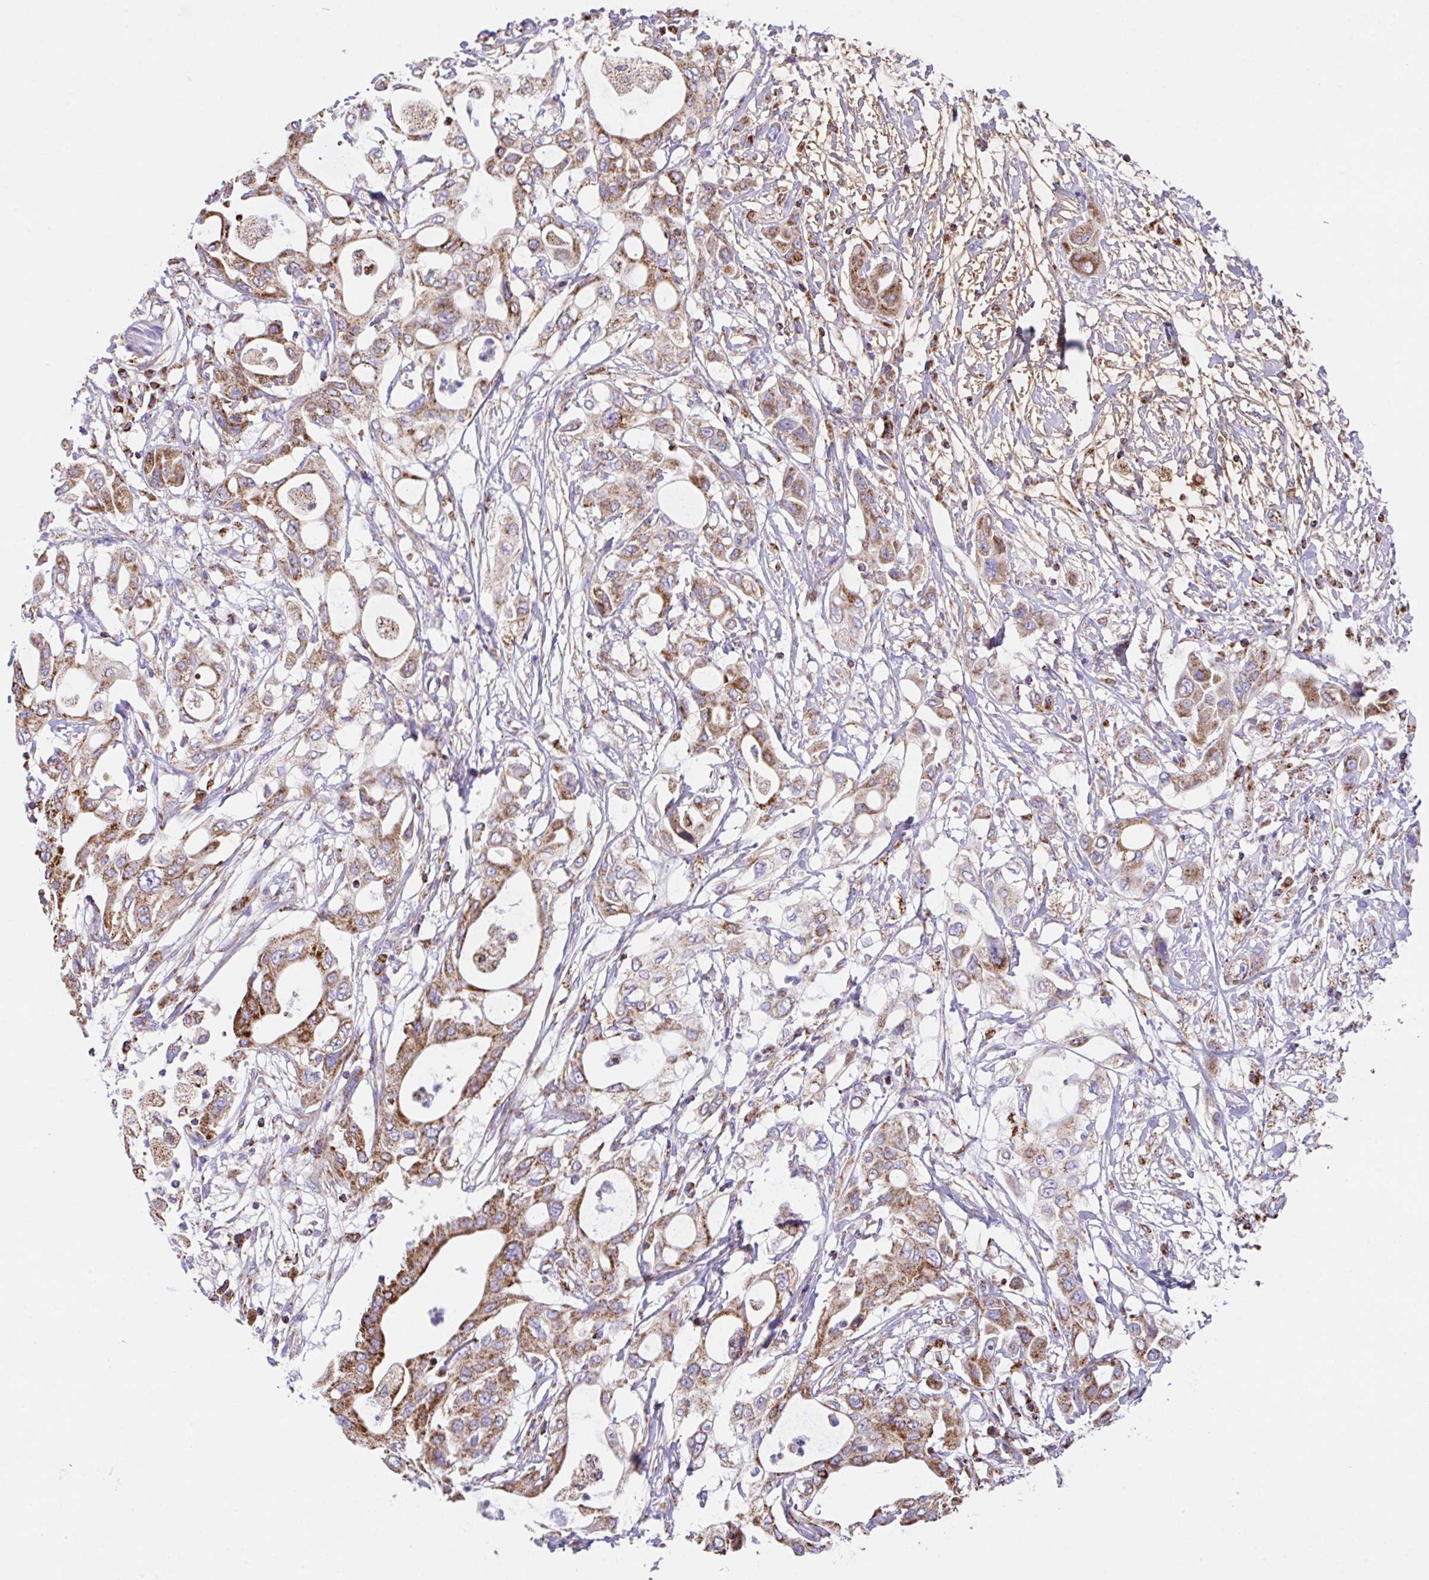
{"staining": {"intensity": "strong", "quantity": ">75%", "location": "cytoplasmic/membranous"}, "tissue": "pancreatic cancer", "cell_type": "Tumor cells", "image_type": "cancer", "snomed": [{"axis": "morphology", "description": "Adenocarcinoma, NOS"}, {"axis": "topography", "description": "Pancreas"}], "caption": "Human adenocarcinoma (pancreatic) stained for a protein (brown) shows strong cytoplasmic/membranous positive expression in approximately >75% of tumor cells.", "gene": "PCMTD2", "patient": {"sex": "male", "age": 68}}